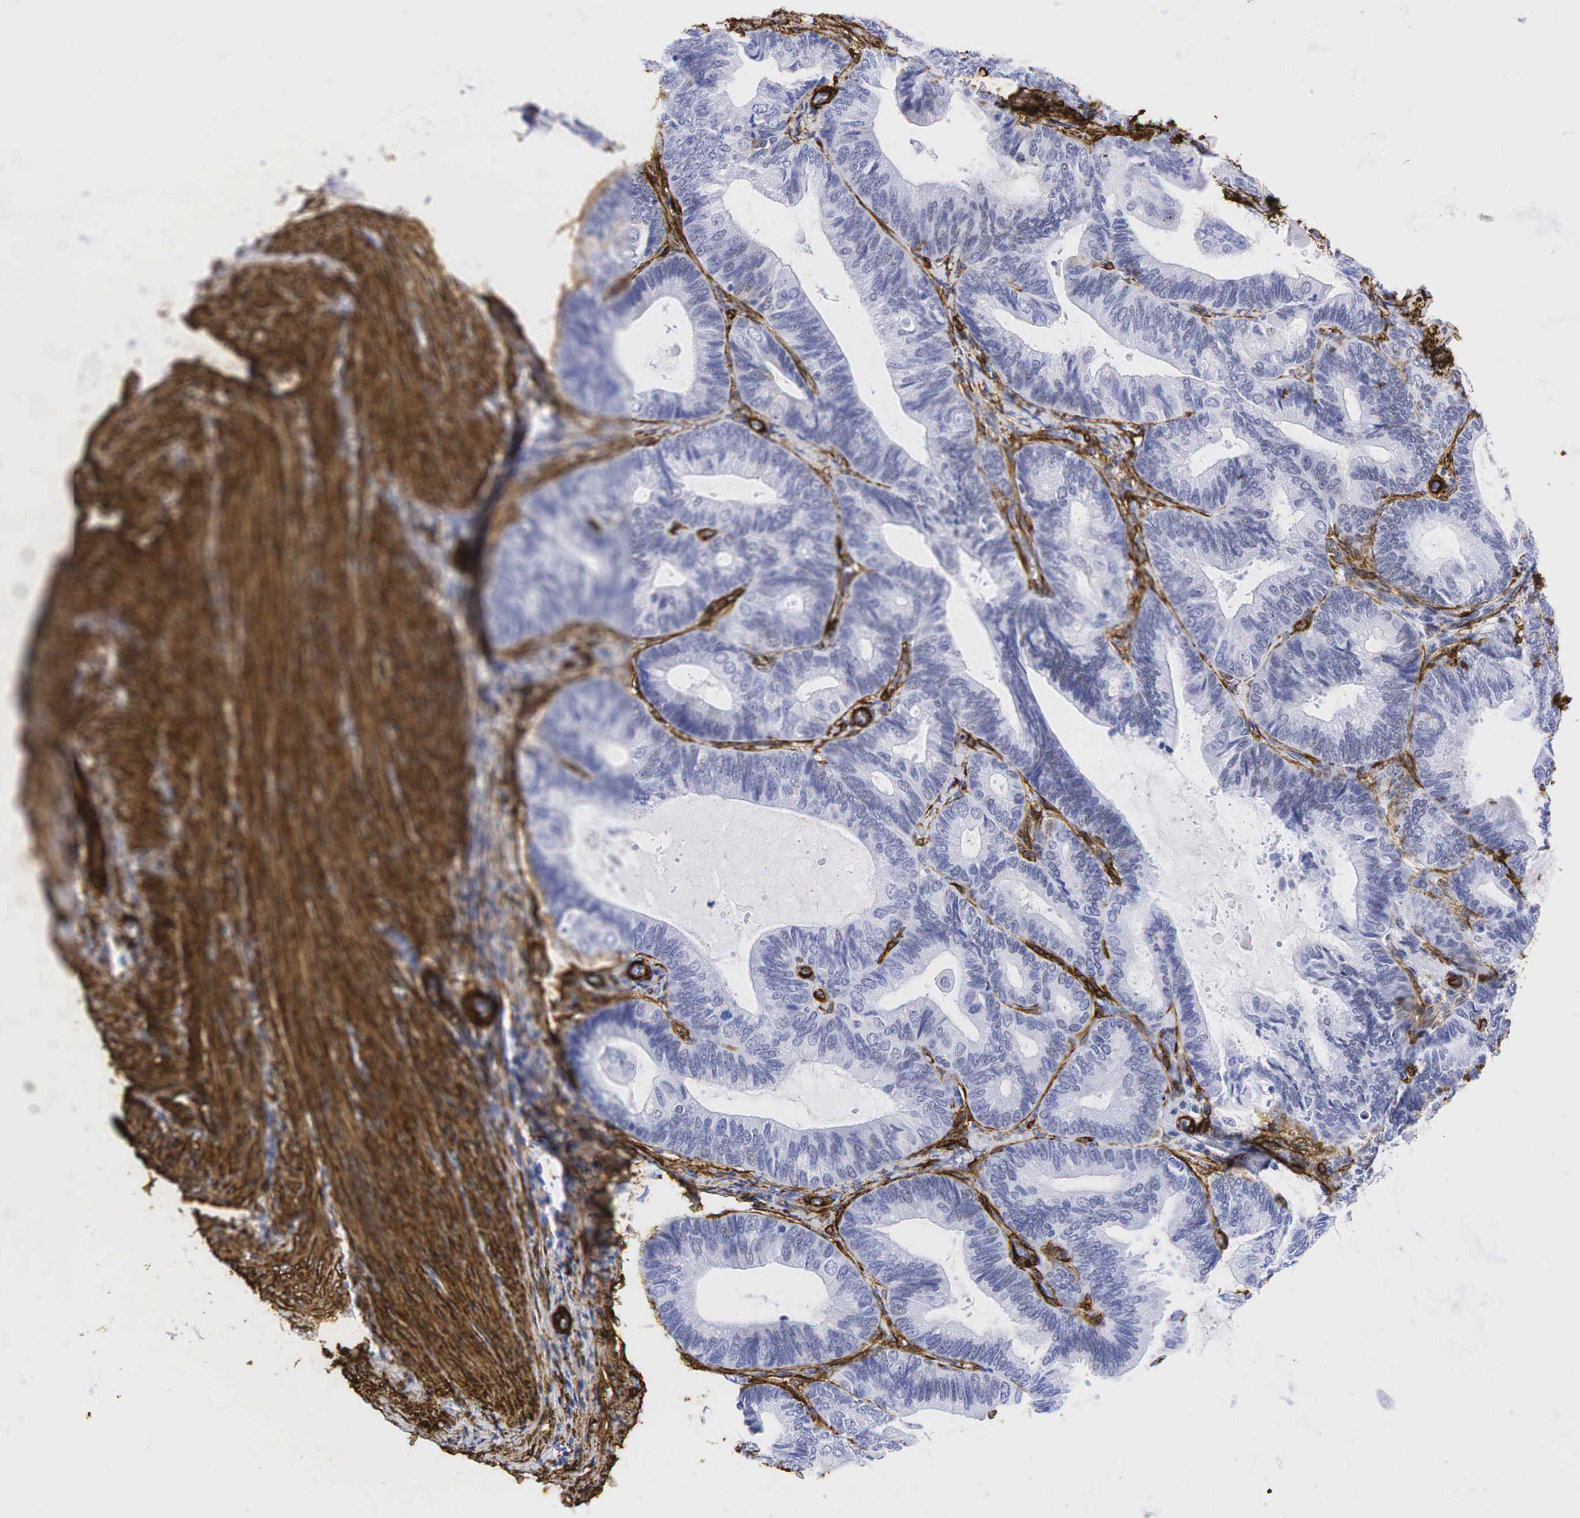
{"staining": {"intensity": "negative", "quantity": "none", "location": "none"}, "tissue": "endometrial cancer", "cell_type": "Tumor cells", "image_type": "cancer", "snomed": [{"axis": "morphology", "description": "Adenocarcinoma, NOS"}, {"axis": "topography", "description": "Endometrium"}], "caption": "Protein analysis of adenocarcinoma (endometrial) reveals no significant expression in tumor cells.", "gene": "ACTA2", "patient": {"sex": "female", "age": 63}}